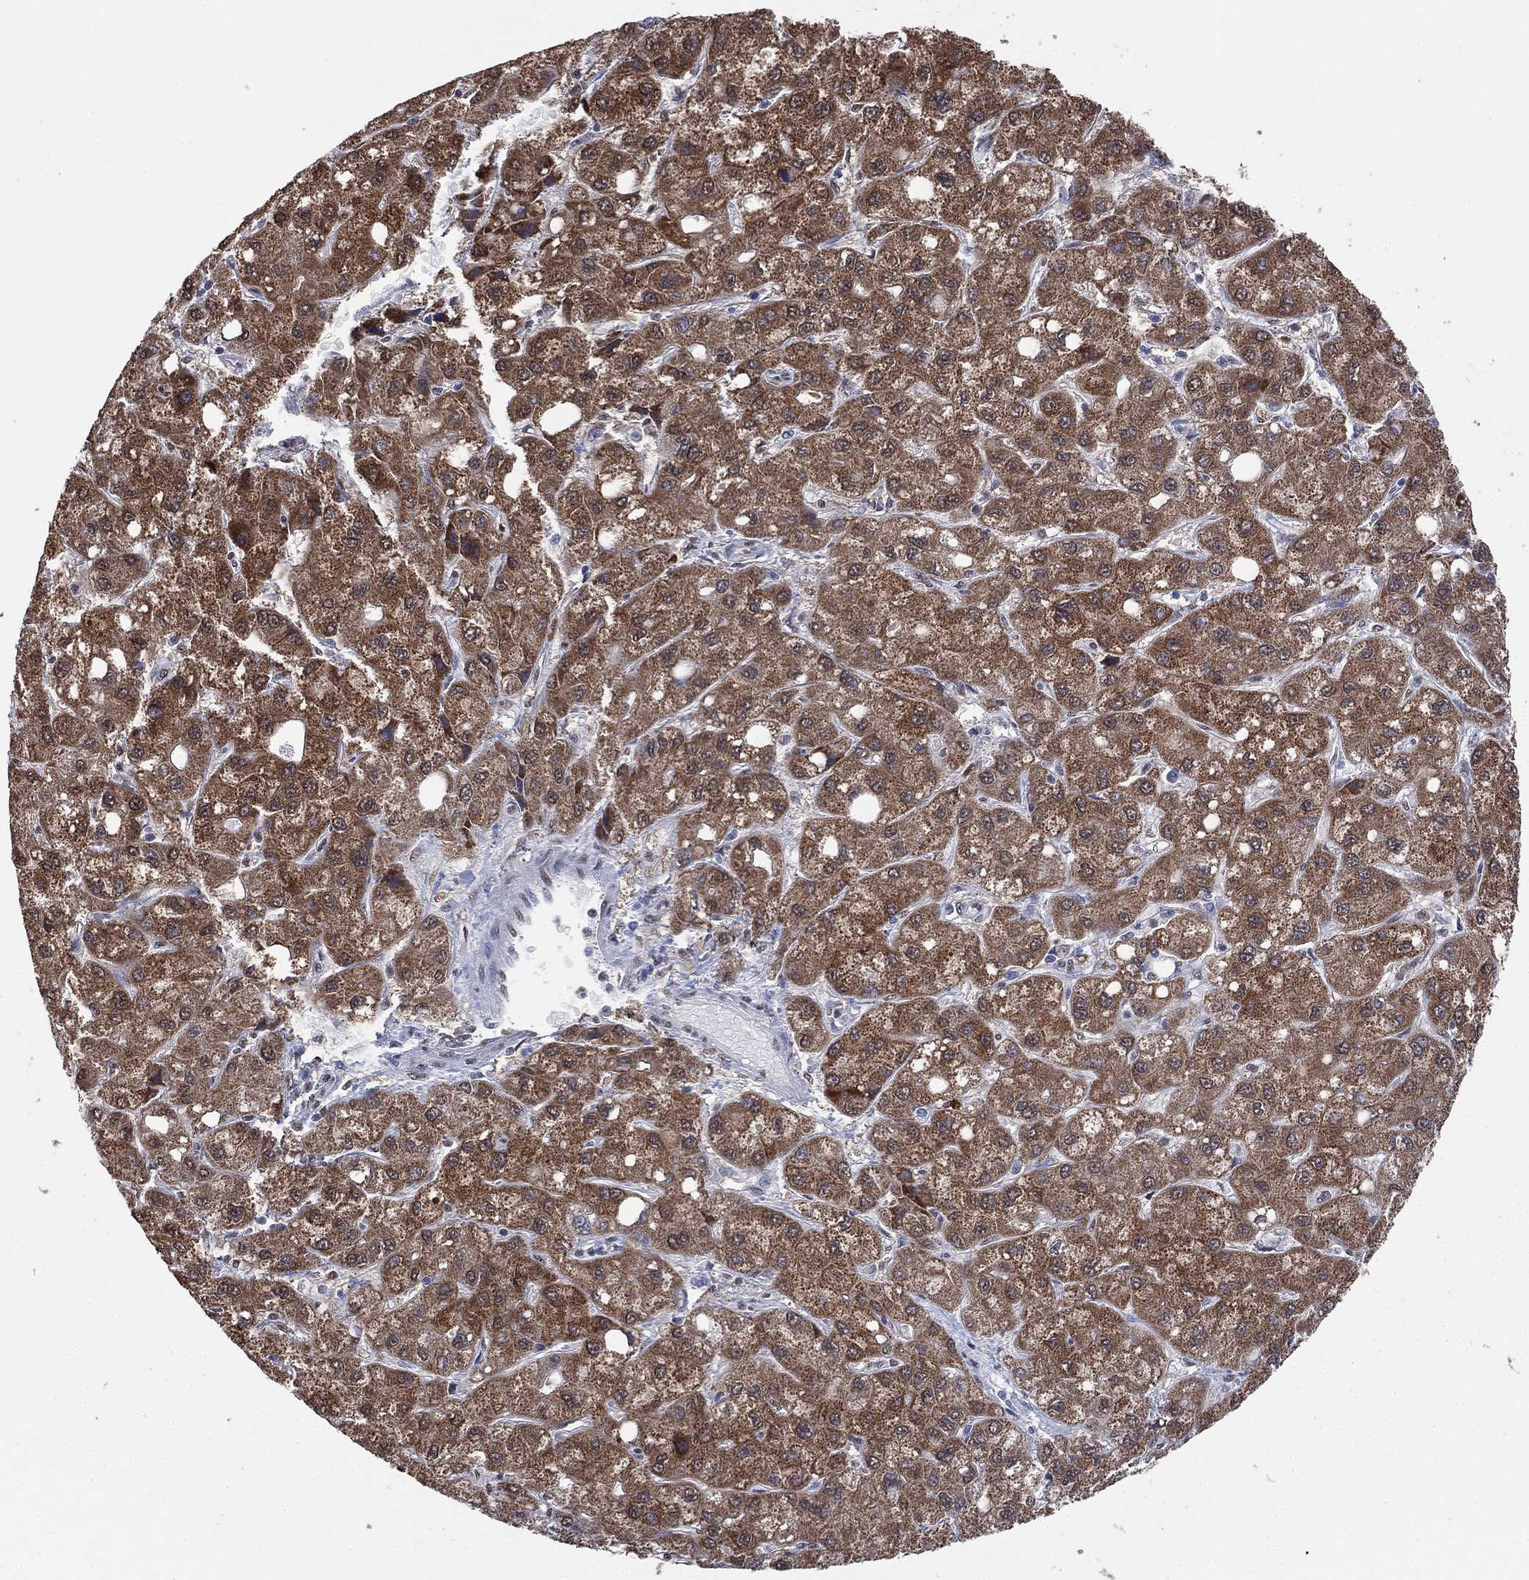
{"staining": {"intensity": "strong", "quantity": ">75%", "location": "cytoplasmic/membranous"}, "tissue": "liver cancer", "cell_type": "Tumor cells", "image_type": "cancer", "snomed": [{"axis": "morphology", "description": "Carcinoma, Hepatocellular, NOS"}, {"axis": "topography", "description": "Liver"}], "caption": "Strong cytoplasmic/membranous positivity is identified in about >75% of tumor cells in liver hepatocellular carcinoma.", "gene": "ALDH7A1", "patient": {"sex": "male", "age": 73}}